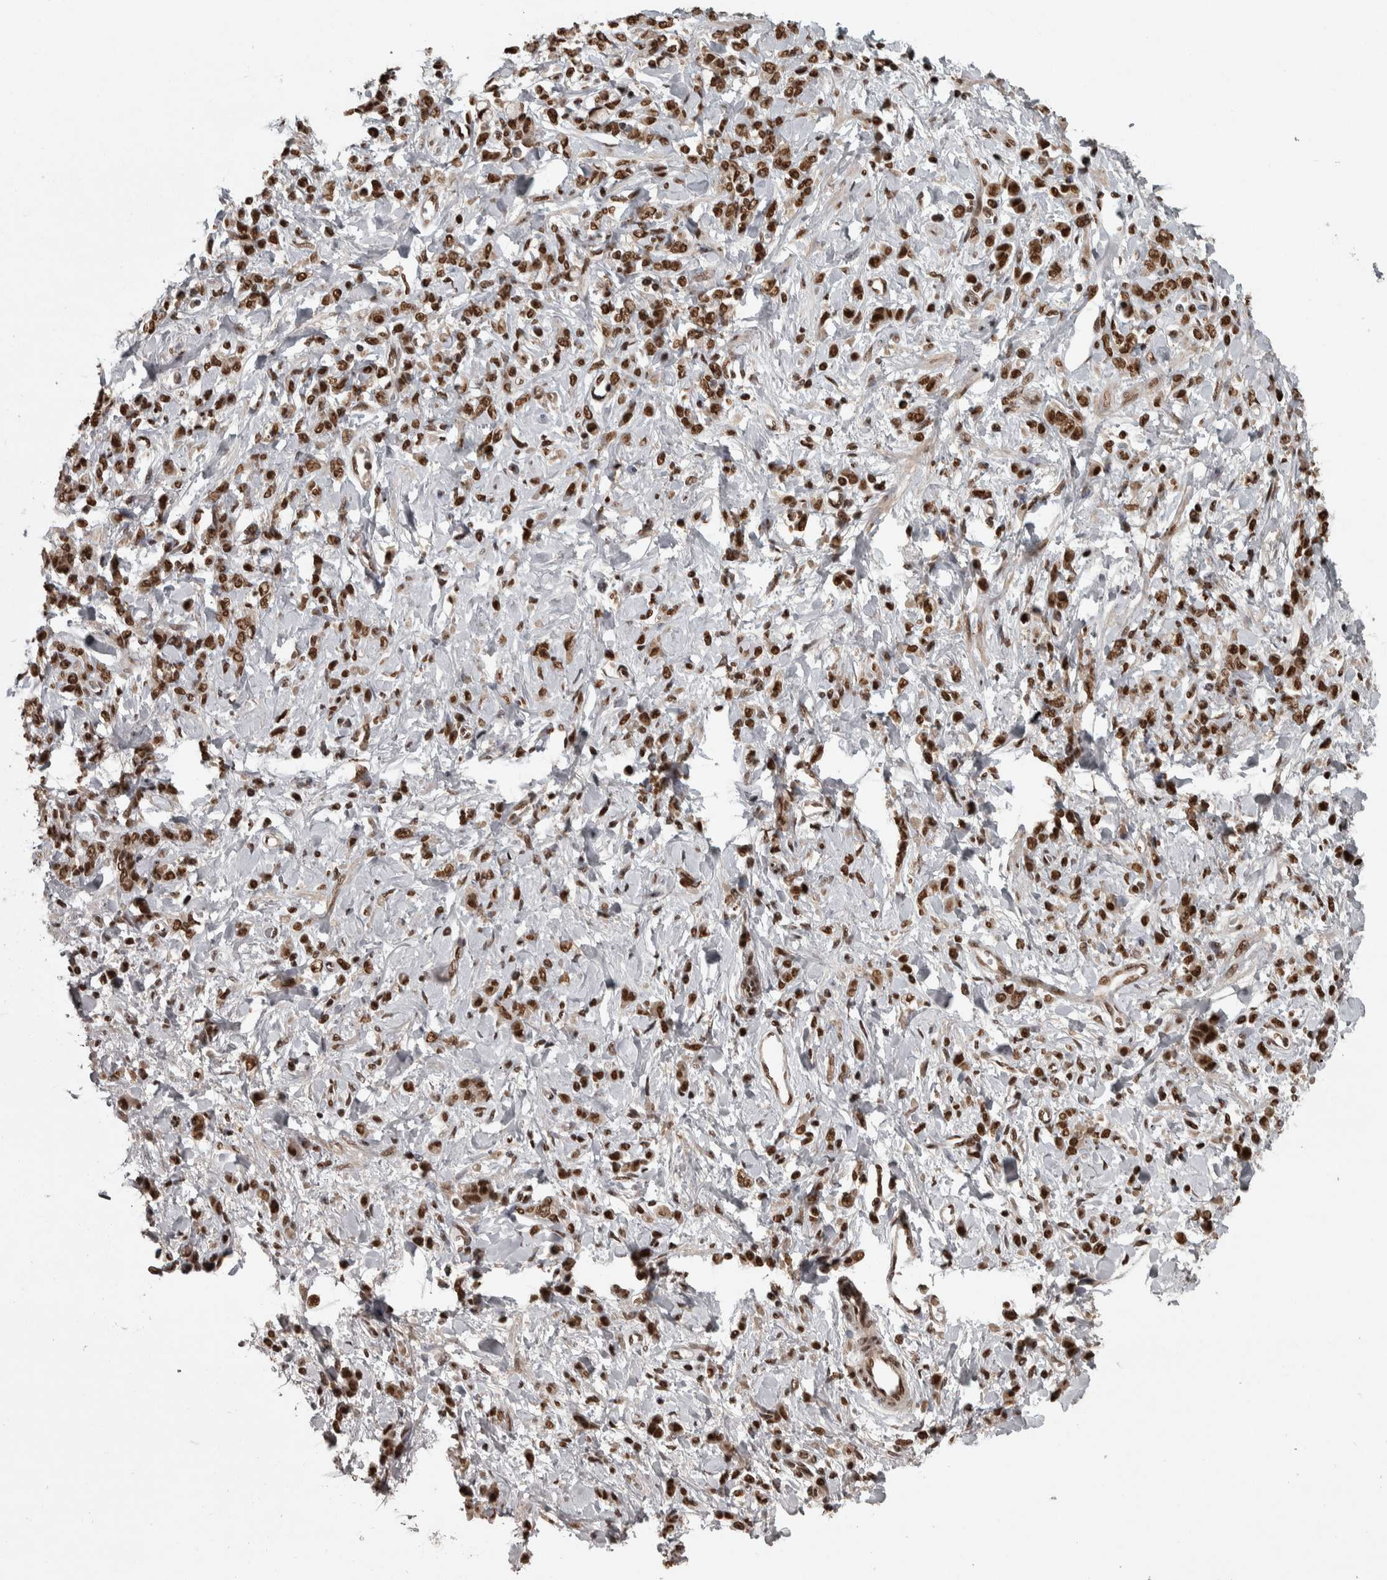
{"staining": {"intensity": "strong", "quantity": ">75%", "location": "nuclear"}, "tissue": "stomach cancer", "cell_type": "Tumor cells", "image_type": "cancer", "snomed": [{"axis": "morphology", "description": "Normal tissue, NOS"}, {"axis": "morphology", "description": "Adenocarcinoma, NOS"}, {"axis": "topography", "description": "Stomach"}], "caption": "Immunohistochemical staining of stomach cancer displays strong nuclear protein expression in approximately >75% of tumor cells. (Brightfield microscopy of DAB IHC at high magnification).", "gene": "ZFHX4", "patient": {"sex": "male", "age": 82}}